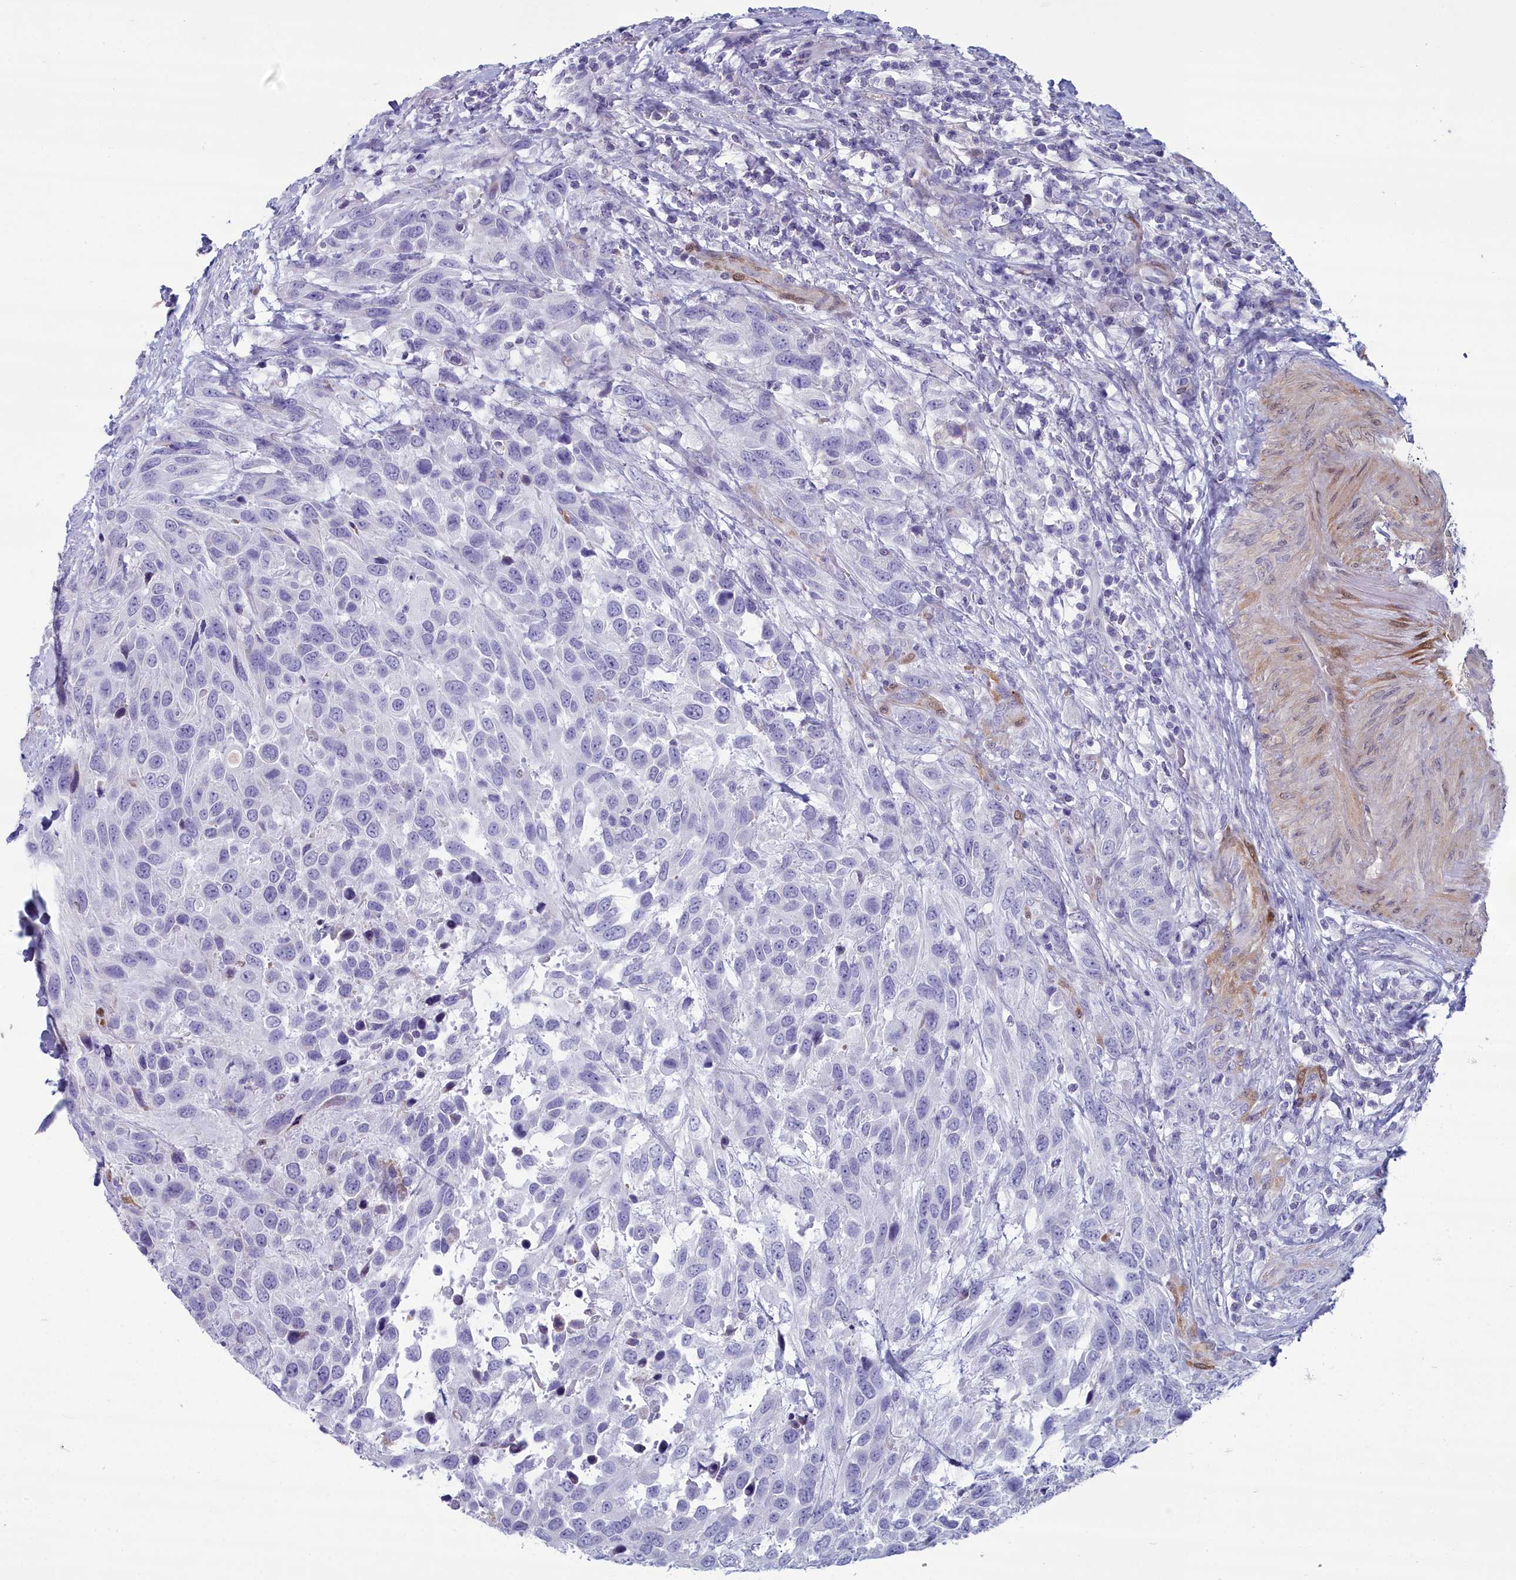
{"staining": {"intensity": "negative", "quantity": "none", "location": "none"}, "tissue": "urothelial cancer", "cell_type": "Tumor cells", "image_type": "cancer", "snomed": [{"axis": "morphology", "description": "Urothelial carcinoma, High grade"}, {"axis": "topography", "description": "Urinary bladder"}], "caption": "Protein analysis of urothelial cancer reveals no significant positivity in tumor cells.", "gene": "PPP1R14A", "patient": {"sex": "female", "age": 70}}